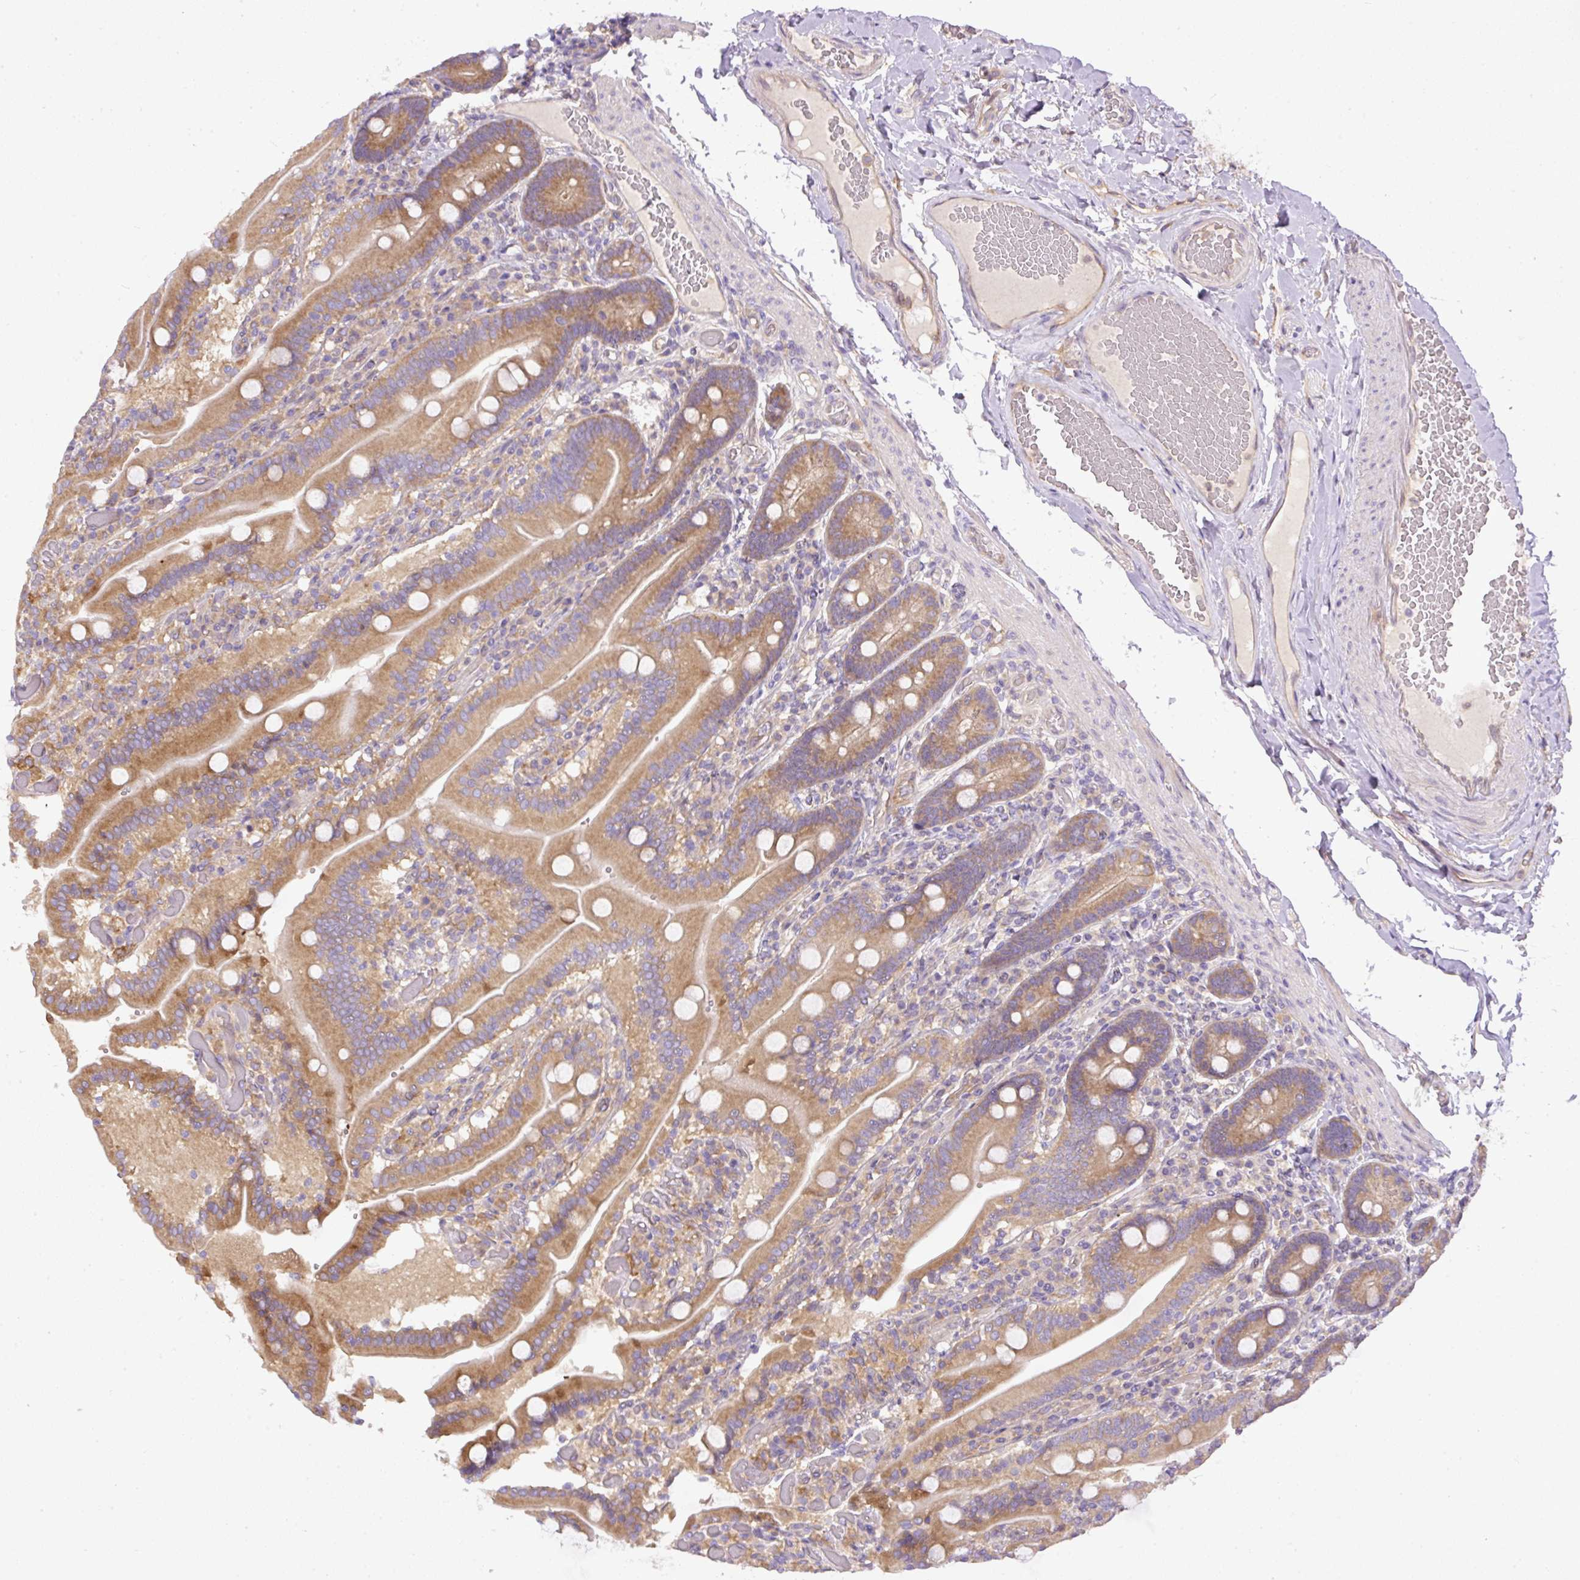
{"staining": {"intensity": "moderate", "quantity": ">75%", "location": "cytoplasmic/membranous"}, "tissue": "duodenum", "cell_type": "Glandular cells", "image_type": "normal", "snomed": [{"axis": "morphology", "description": "Normal tissue, NOS"}, {"axis": "topography", "description": "Duodenum"}], "caption": "DAB immunohistochemical staining of benign human duodenum exhibits moderate cytoplasmic/membranous protein positivity in approximately >75% of glandular cells. (DAB IHC with brightfield microscopy, high magnification).", "gene": "DAPK1", "patient": {"sex": "female", "age": 62}}